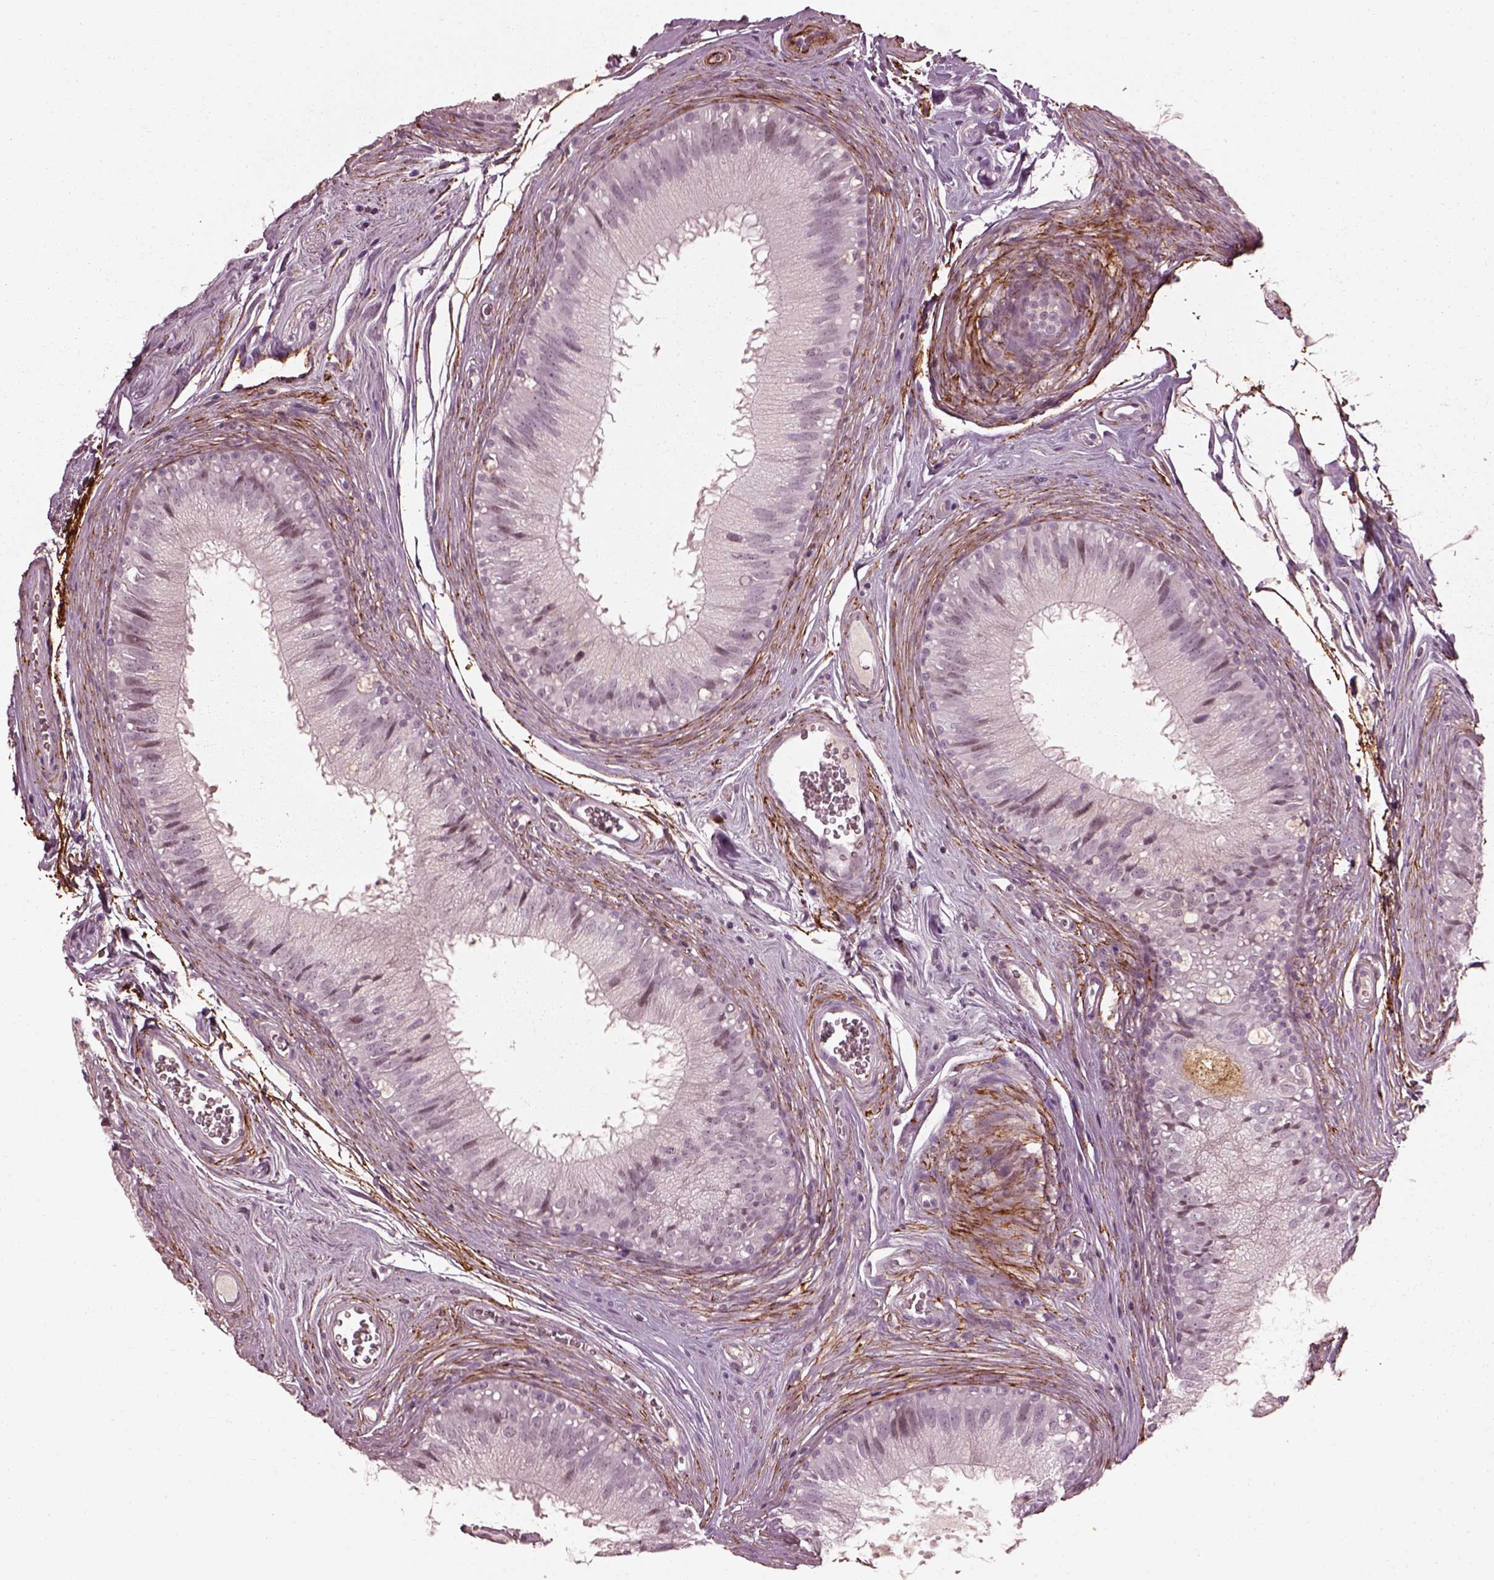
{"staining": {"intensity": "negative", "quantity": "none", "location": "none"}, "tissue": "epididymis", "cell_type": "Glandular cells", "image_type": "normal", "snomed": [{"axis": "morphology", "description": "Normal tissue, NOS"}, {"axis": "topography", "description": "Epididymis"}], "caption": "A high-resolution image shows immunohistochemistry staining of normal epididymis, which reveals no significant expression in glandular cells.", "gene": "EFEMP1", "patient": {"sex": "male", "age": 37}}